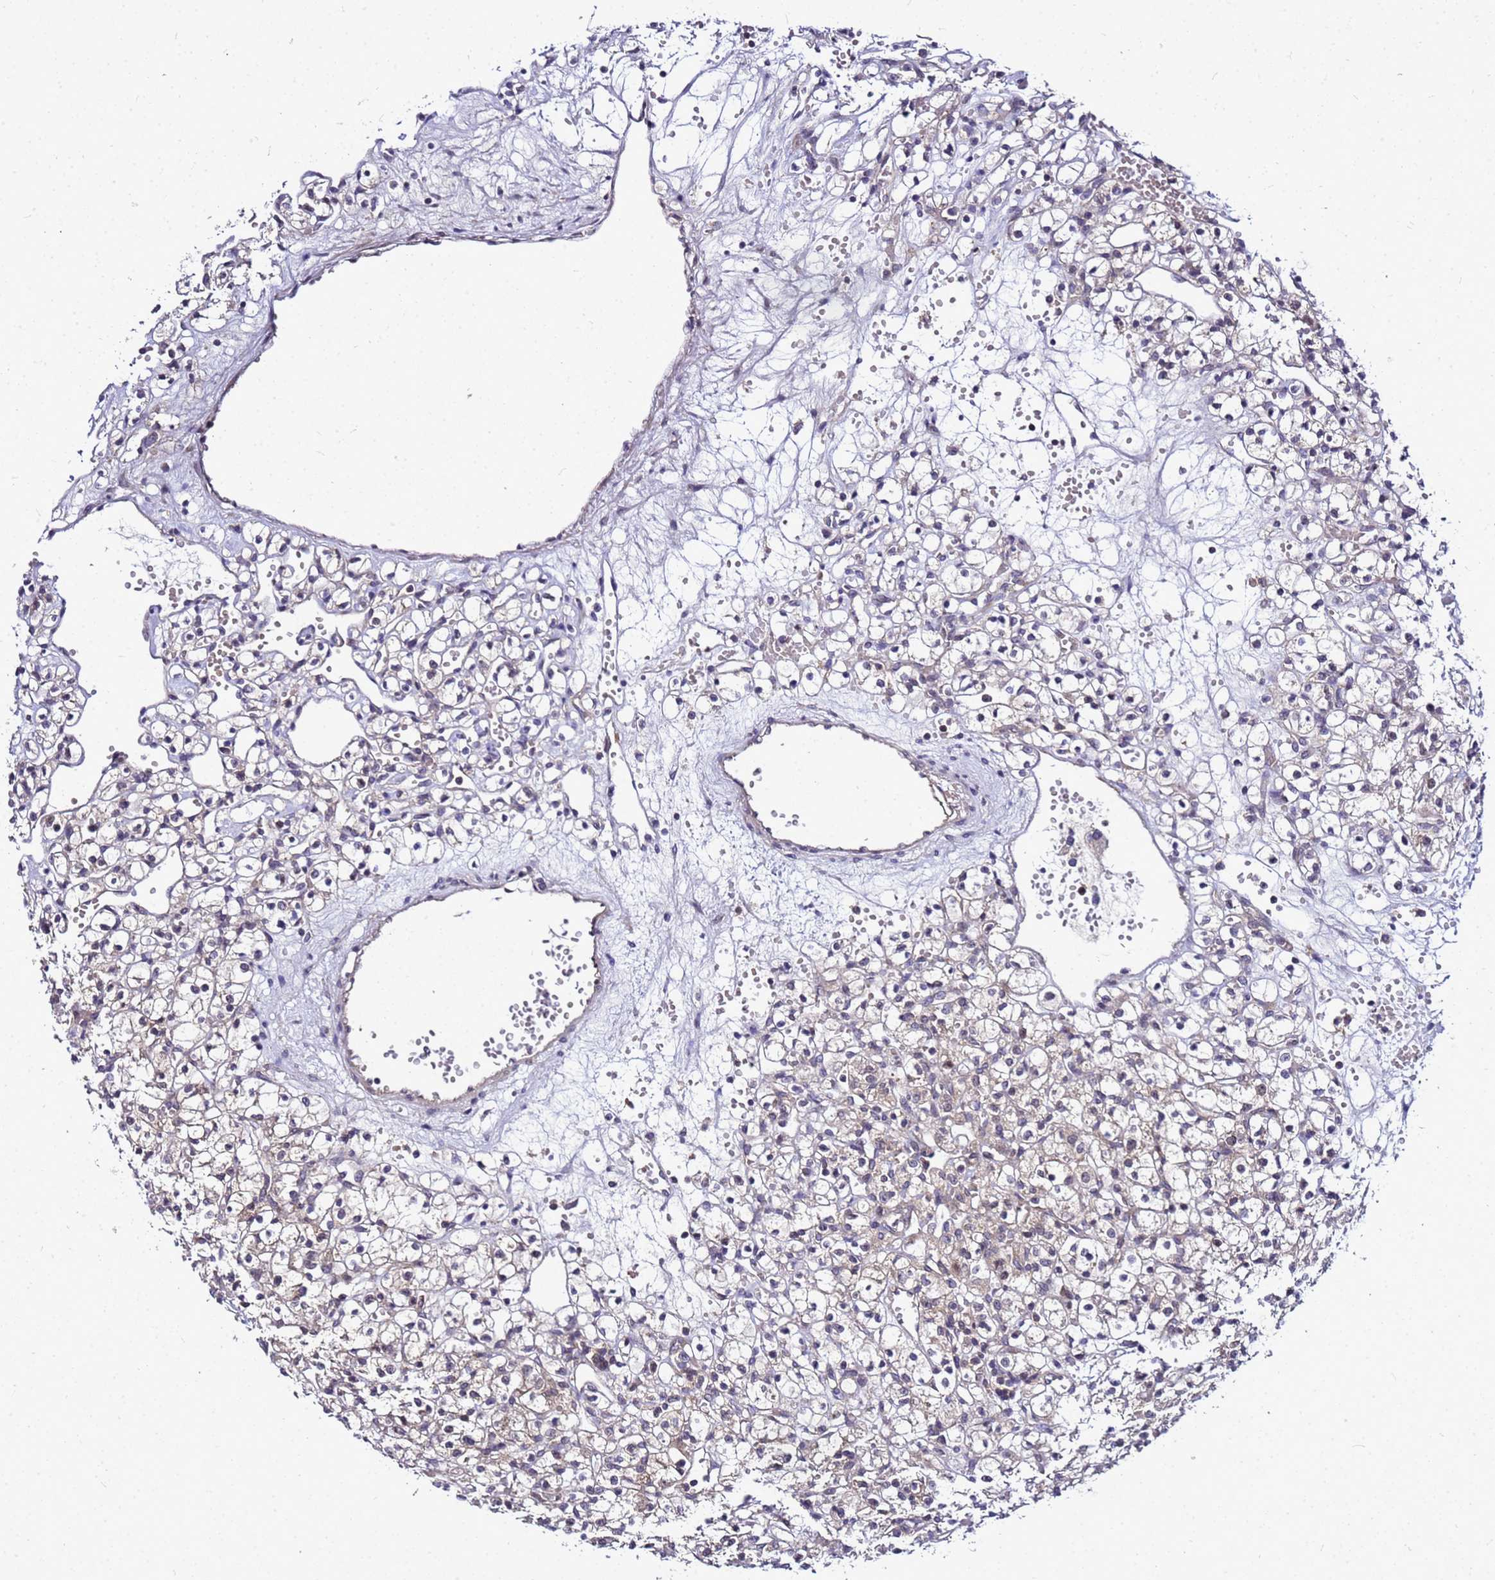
{"staining": {"intensity": "weak", "quantity": "<25%", "location": "cytoplasmic/membranous"}, "tissue": "renal cancer", "cell_type": "Tumor cells", "image_type": "cancer", "snomed": [{"axis": "morphology", "description": "Adenocarcinoma, NOS"}, {"axis": "topography", "description": "Kidney"}], "caption": "The micrograph reveals no significant staining in tumor cells of renal cancer. The staining was performed using DAB (3,3'-diaminobenzidine) to visualize the protein expression in brown, while the nuclei were stained in blue with hematoxylin (Magnification: 20x).", "gene": "SAT1", "patient": {"sex": "female", "age": 59}}